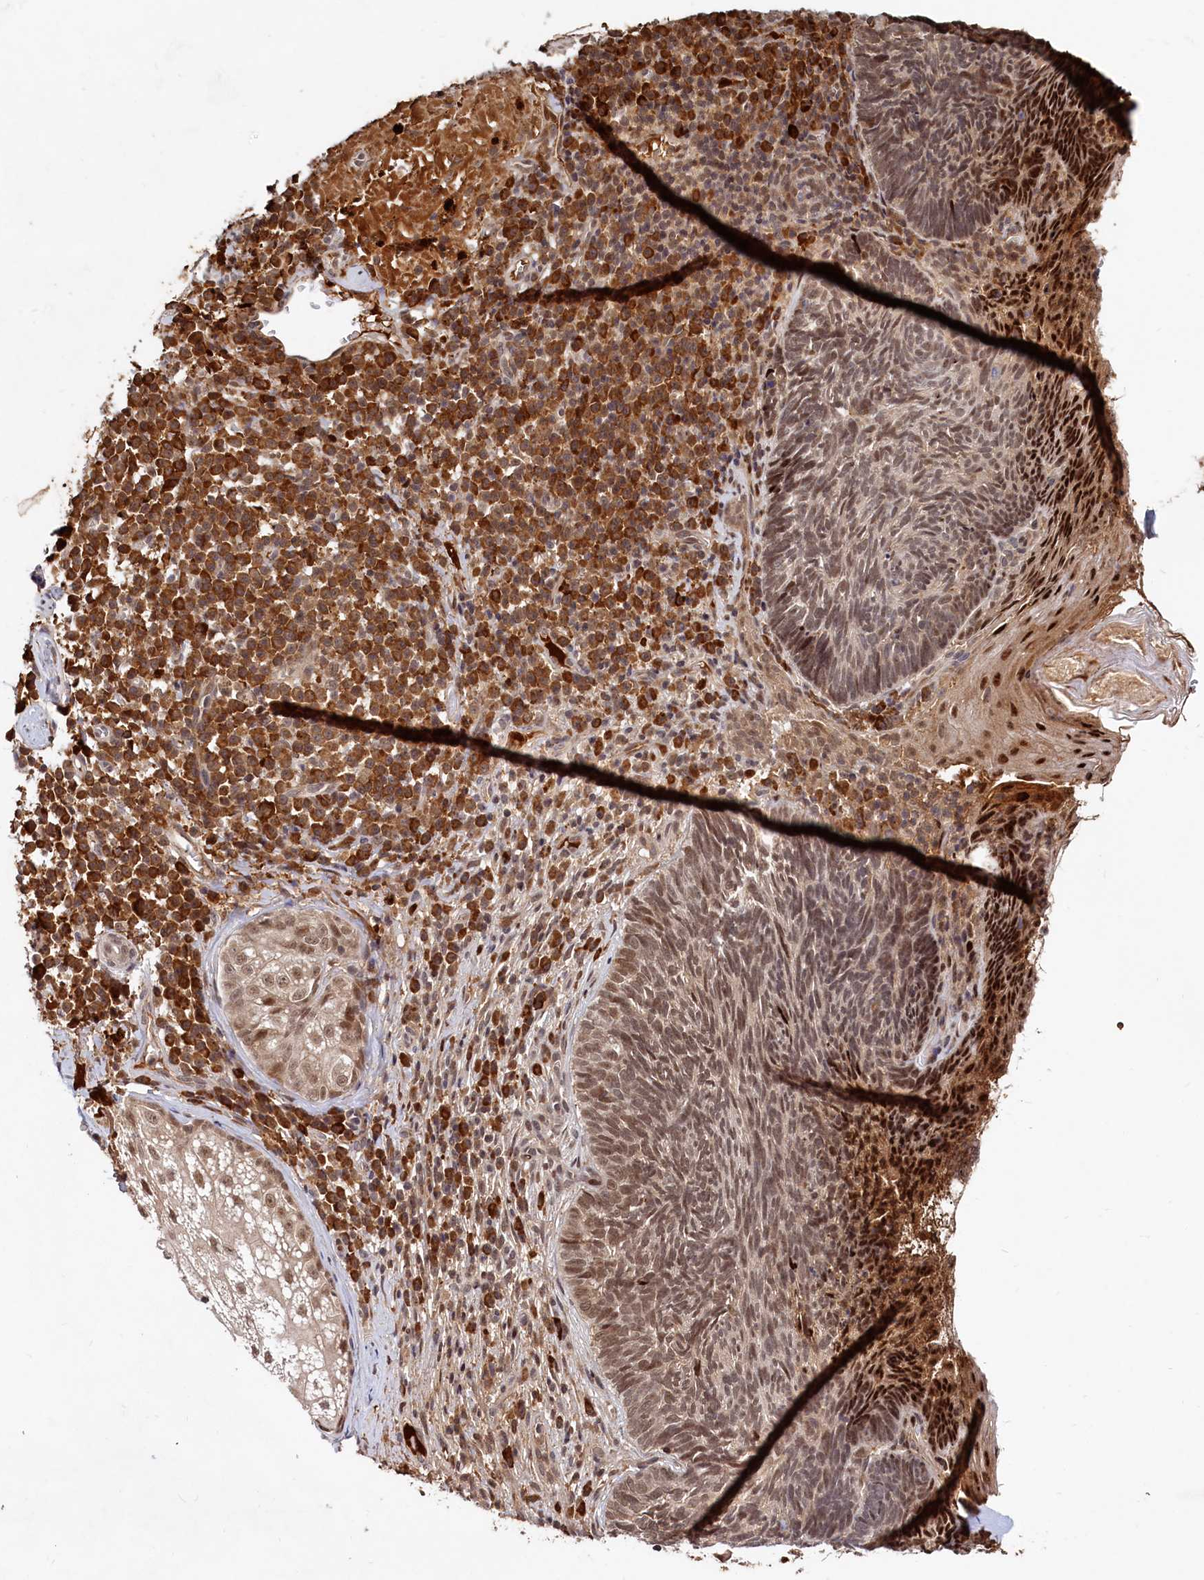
{"staining": {"intensity": "moderate", "quantity": ">75%", "location": "nuclear"}, "tissue": "skin cancer", "cell_type": "Tumor cells", "image_type": "cancer", "snomed": [{"axis": "morphology", "description": "Basal cell carcinoma"}, {"axis": "topography", "description": "Skin"}], "caption": "Skin cancer stained with a brown dye displays moderate nuclear positive staining in about >75% of tumor cells.", "gene": "TRAPPC4", "patient": {"sex": "male", "age": 88}}